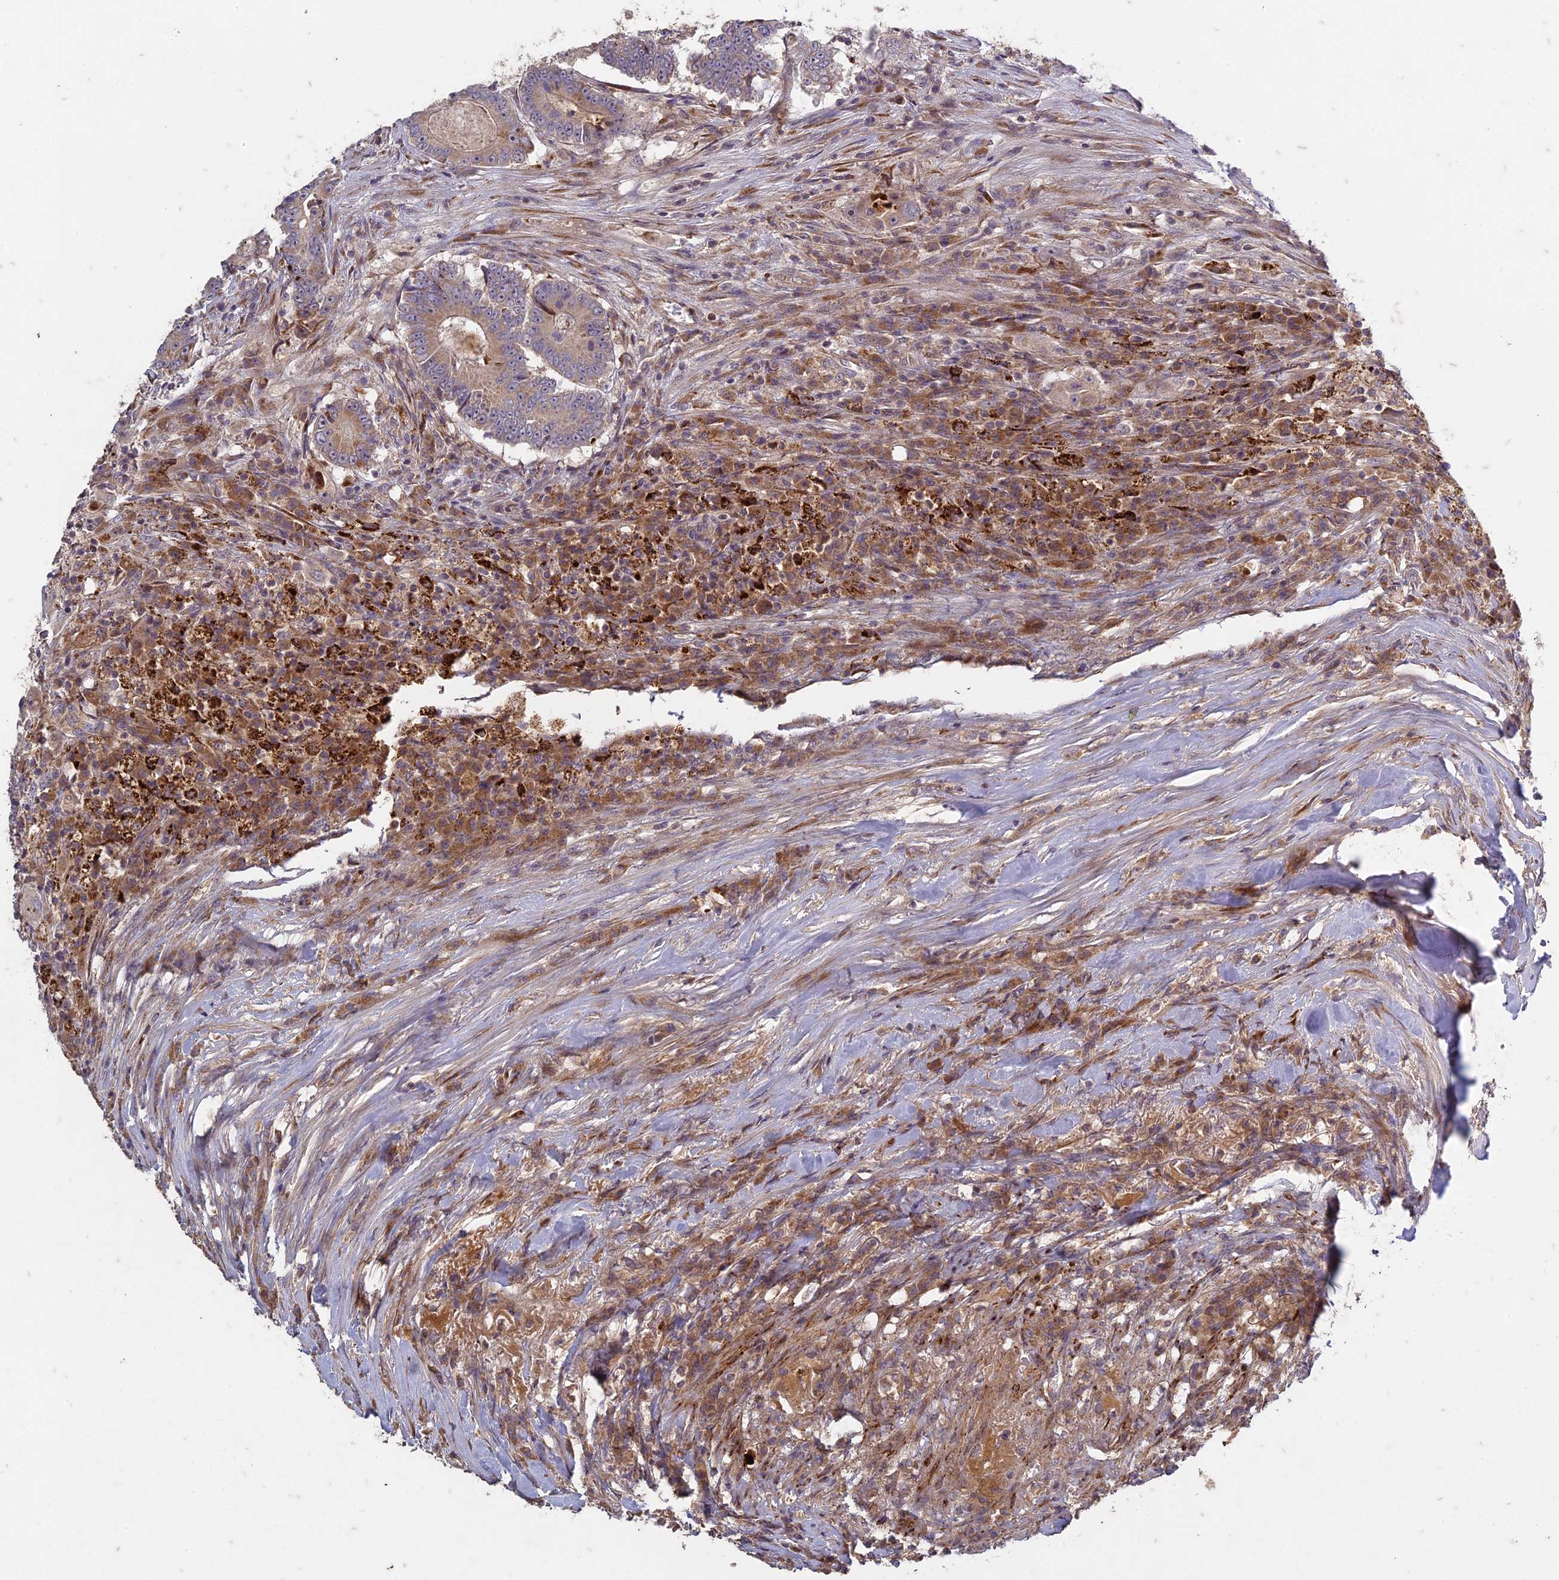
{"staining": {"intensity": "moderate", "quantity": ">75%", "location": "cytoplasmic/membranous"}, "tissue": "colorectal cancer", "cell_type": "Tumor cells", "image_type": "cancer", "snomed": [{"axis": "morphology", "description": "Adenocarcinoma, NOS"}, {"axis": "topography", "description": "Colon"}], "caption": "Immunohistochemical staining of human colorectal adenocarcinoma exhibits medium levels of moderate cytoplasmic/membranous protein expression in approximately >75% of tumor cells.", "gene": "TCF25", "patient": {"sex": "male", "age": 83}}